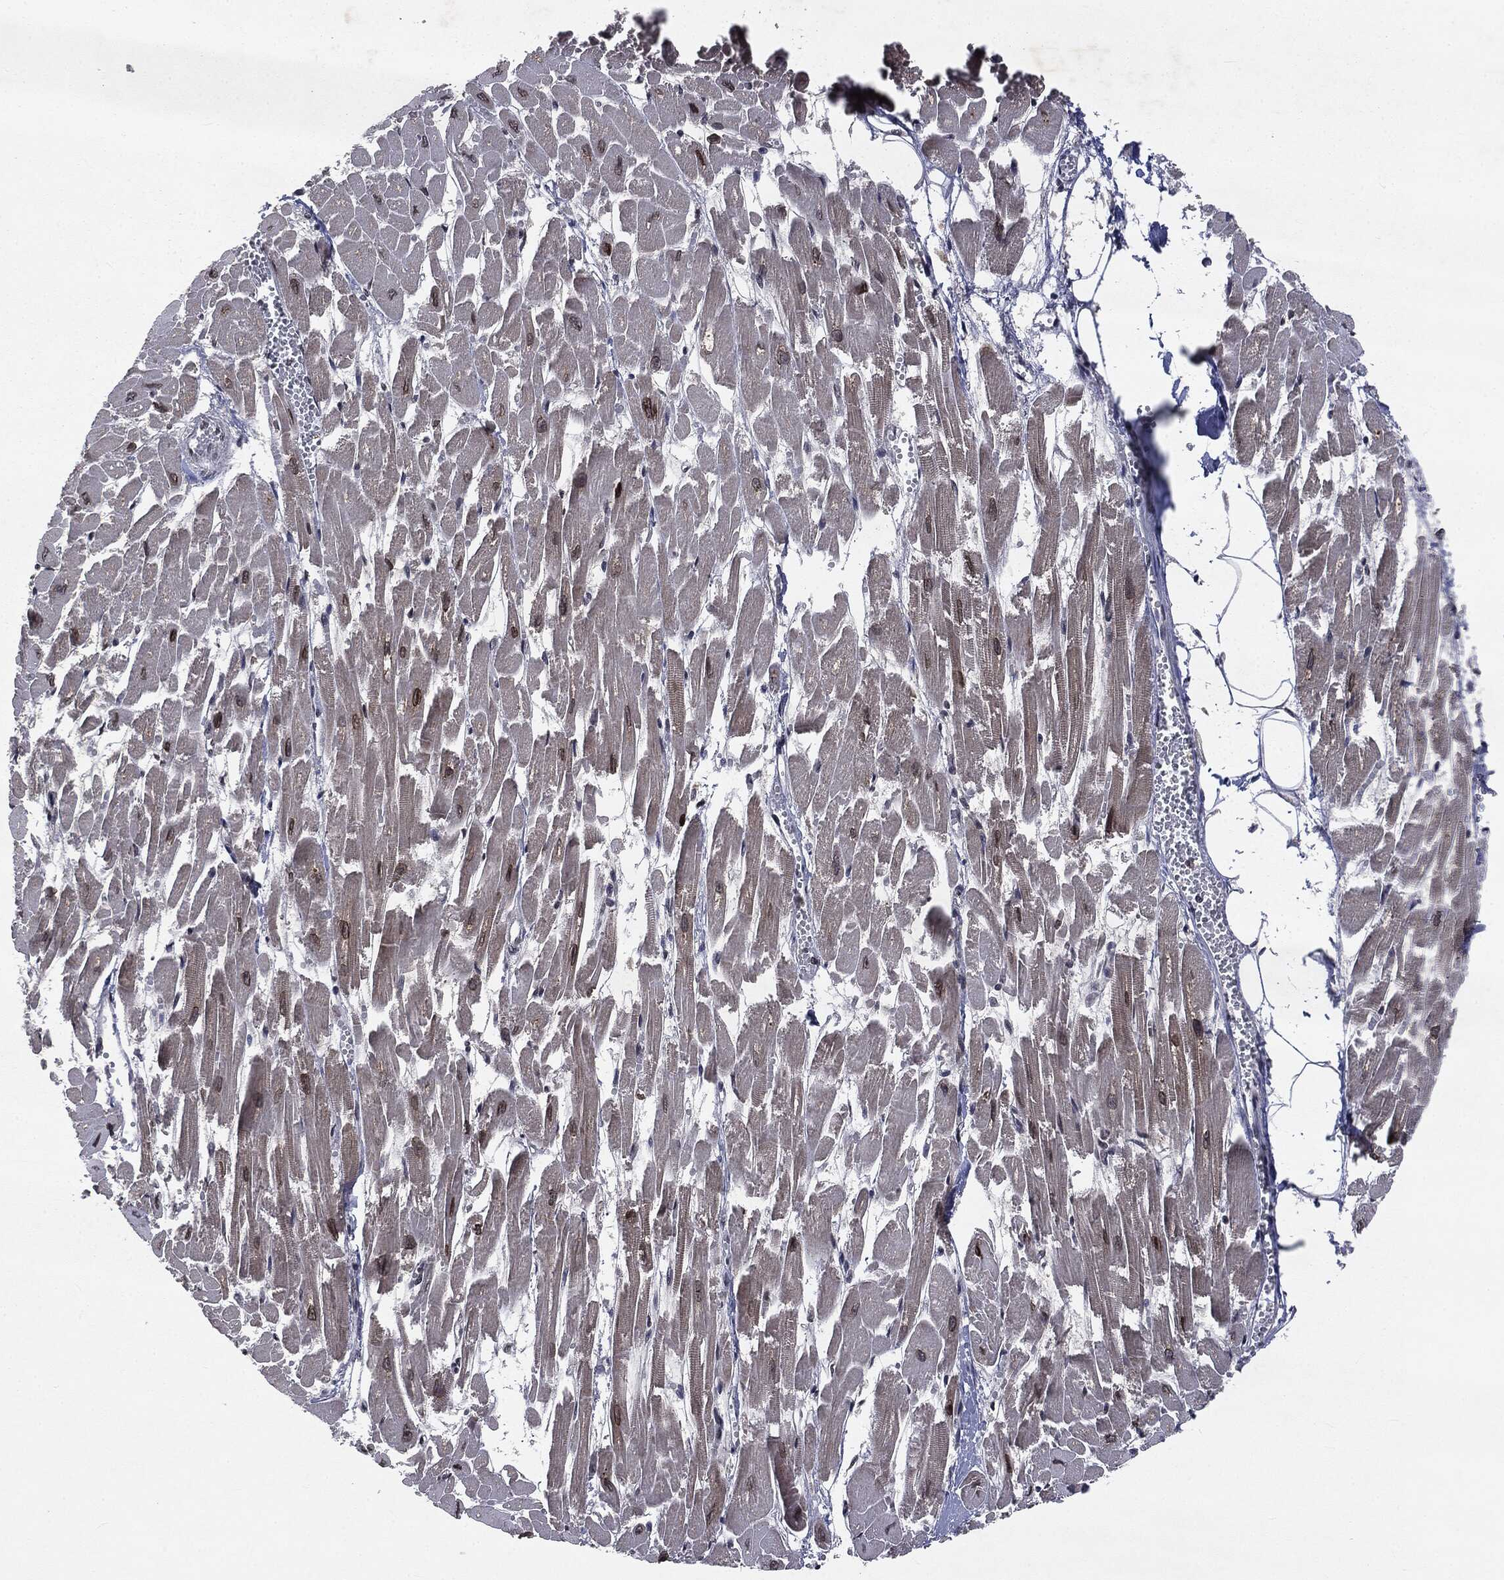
{"staining": {"intensity": "moderate", "quantity": "25%-75%", "location": "cytoplasmic/membranous"}, "tissue": "heart muscle", "cell_type": "Cardiomyocytes", "image_type": "normal", "snomed": [{"axis": "morphology", "description": "Normal tissue, NOS"}, {"axis": "topography", "description": "Heart"}], "caption": "Cardiomyocytes exhibit medium levels of moderate cytoplasmic/membranous staining in approximately 25%-75% of cells in normal human heart muscle.", "gene": "STAU2", "patient": {"sex": "female", "age": 52}}